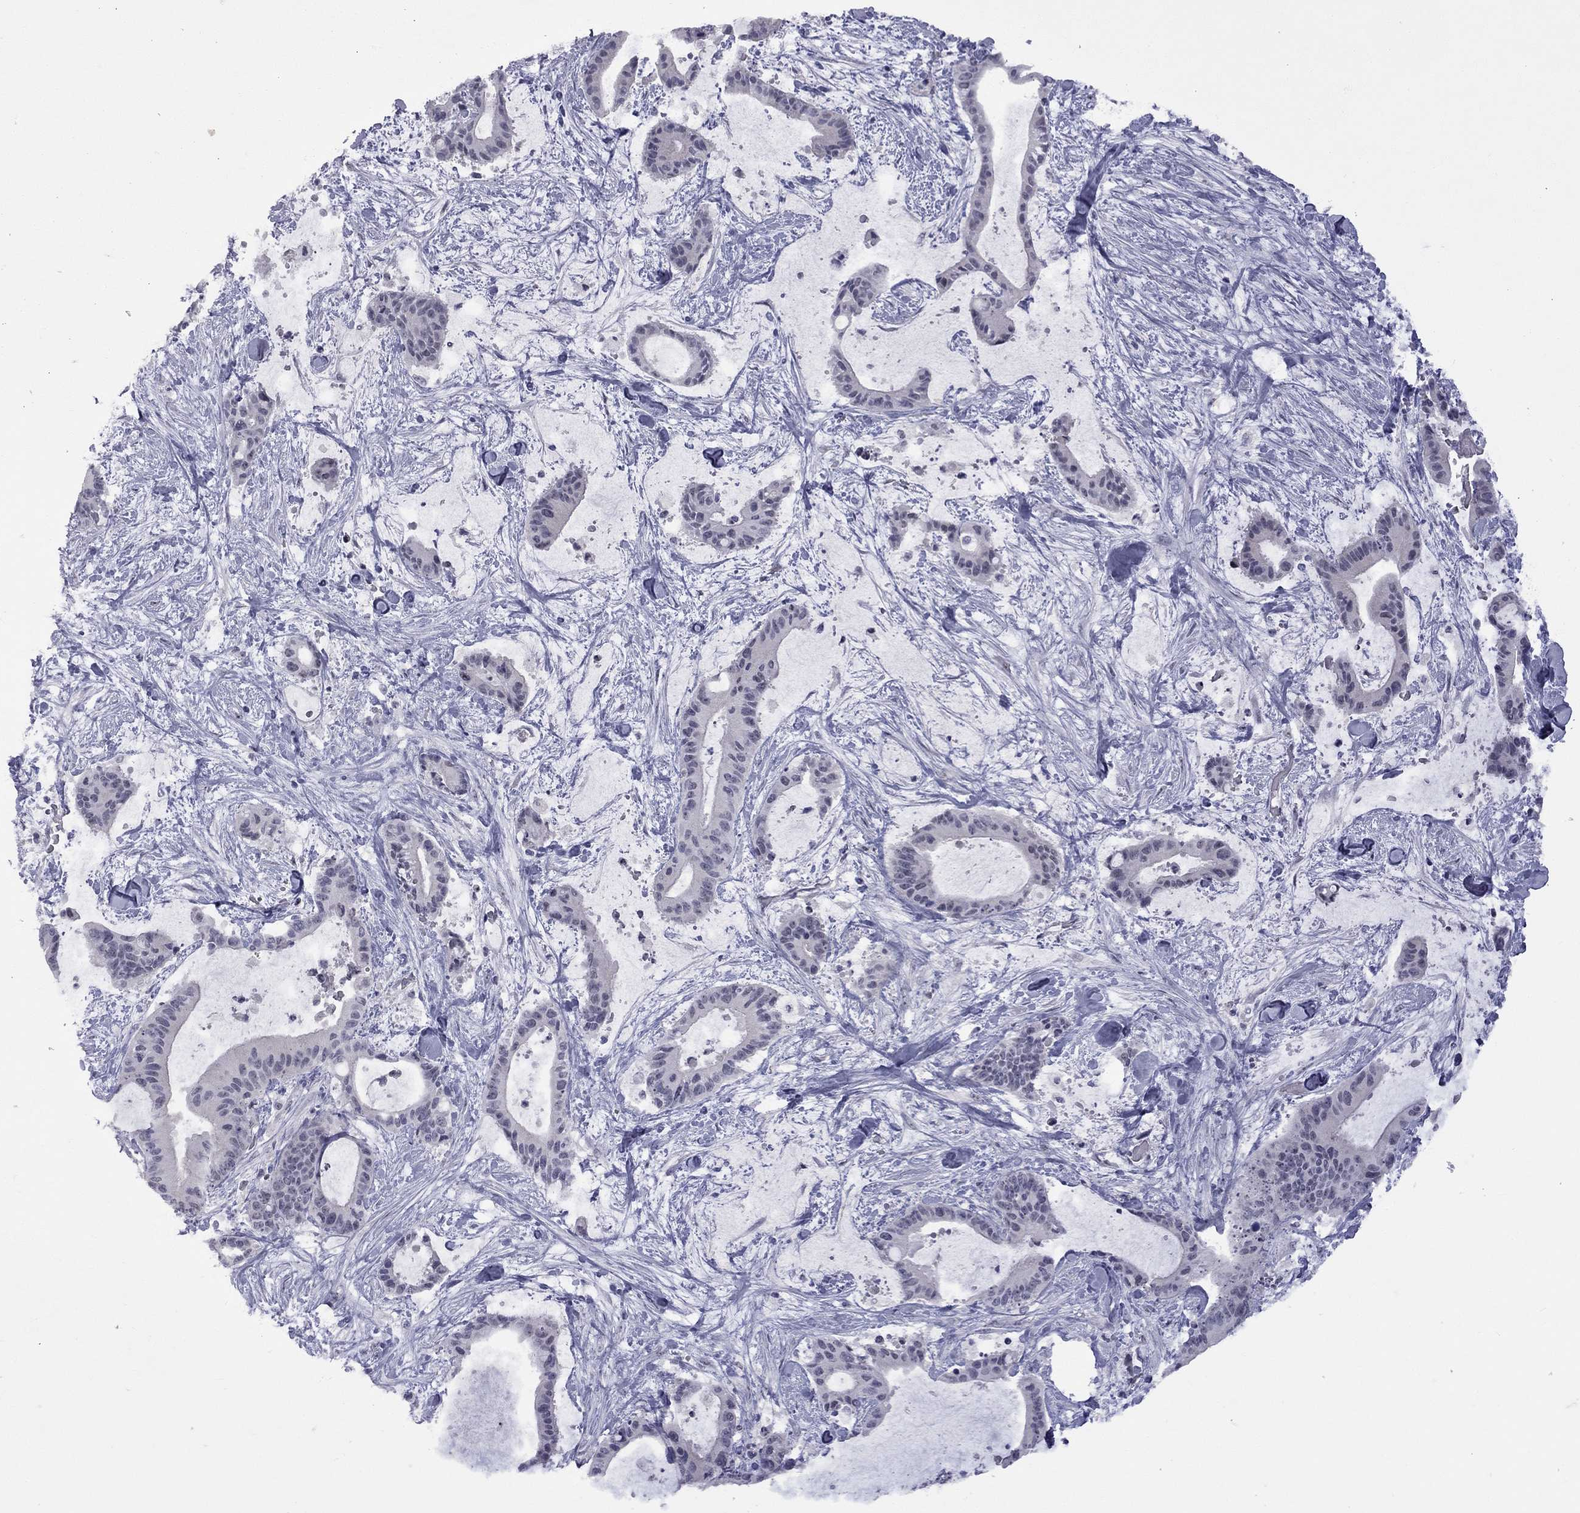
{"staining": {"intensity": "negative", "quantity": "none", "location": "none"}, "tissue": "liver cancer", "cell_type": "Tumor cells", "image_type": "cancer", "snomed": [{"axis": "morphology", "description": "Cholangiocarcinoma"}, {"axis": "topography", "description": "Liver"}], "caption": "IHC histopathology image of liver cancer stained for a protein (brown), which displays no expression in tumor cells. (DAB immunohistochemistry (IHC) visualized using brightfield microscopy, high magnification).", "gene": "GSG1L", "patient": {"sex": "female", "age": 73}}